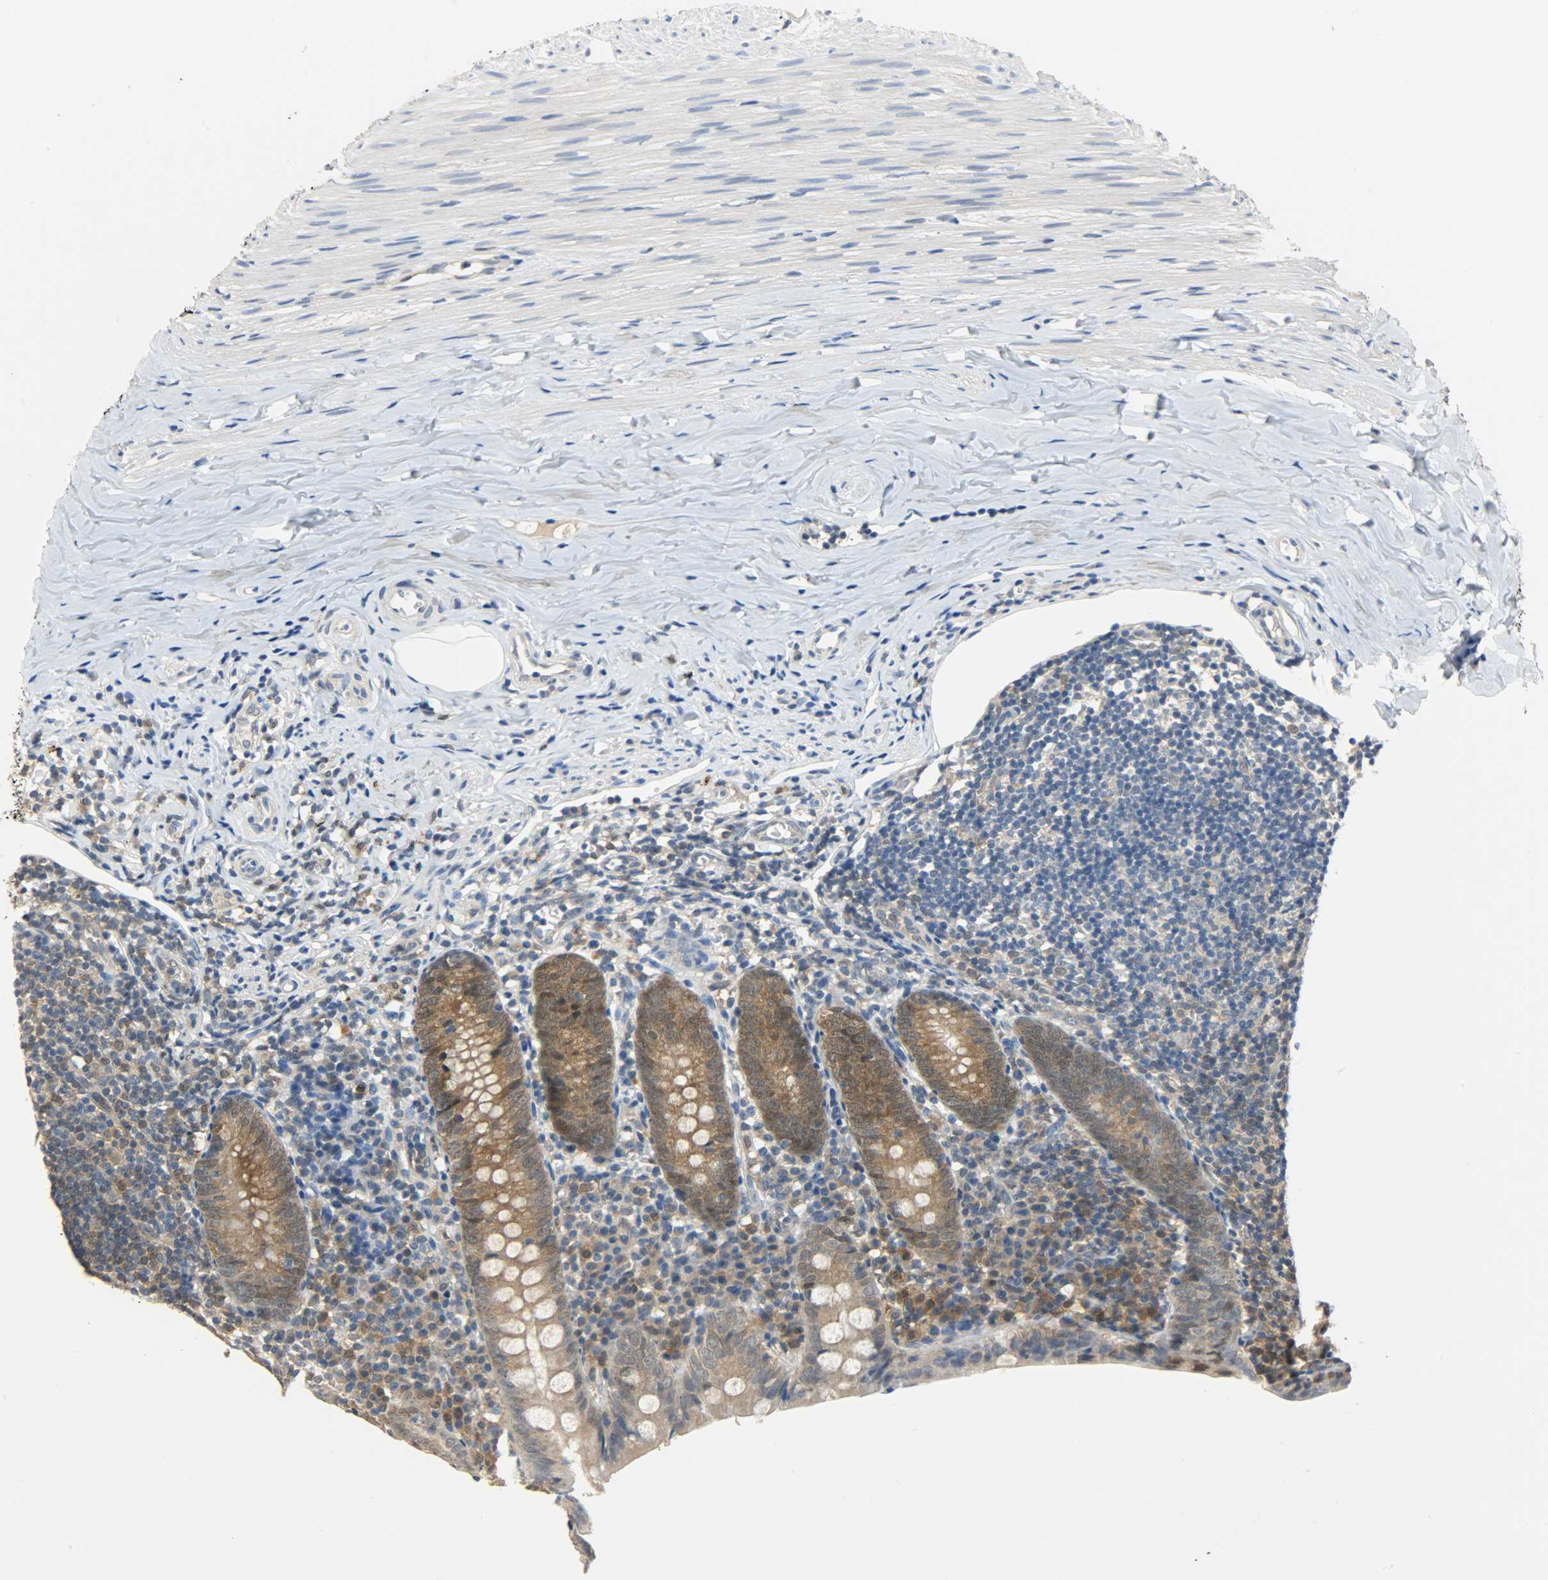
{"staining": {"intensity": "moderate", "quantity": ">75%", "location": "cytoplasmic/membranous,nuclear"}, "tissue": "appendix", "cell_type": "Glandular cells", "image_type": "normal", "snomed": [{"axis": "morphology", "description": "Normal tissue, NOS"}, {"axis": "topography", "description": "Appendix"}], "caption": "The micrograph shows immunohistochemical staining of unremarkable appendix. There is moderate cytoplasmic/membranous,nuclear expression is seen in about >75% of glandular cells.", "gene": "EIF4EBP1", "patient": {"sex": "female", "age": 10}}